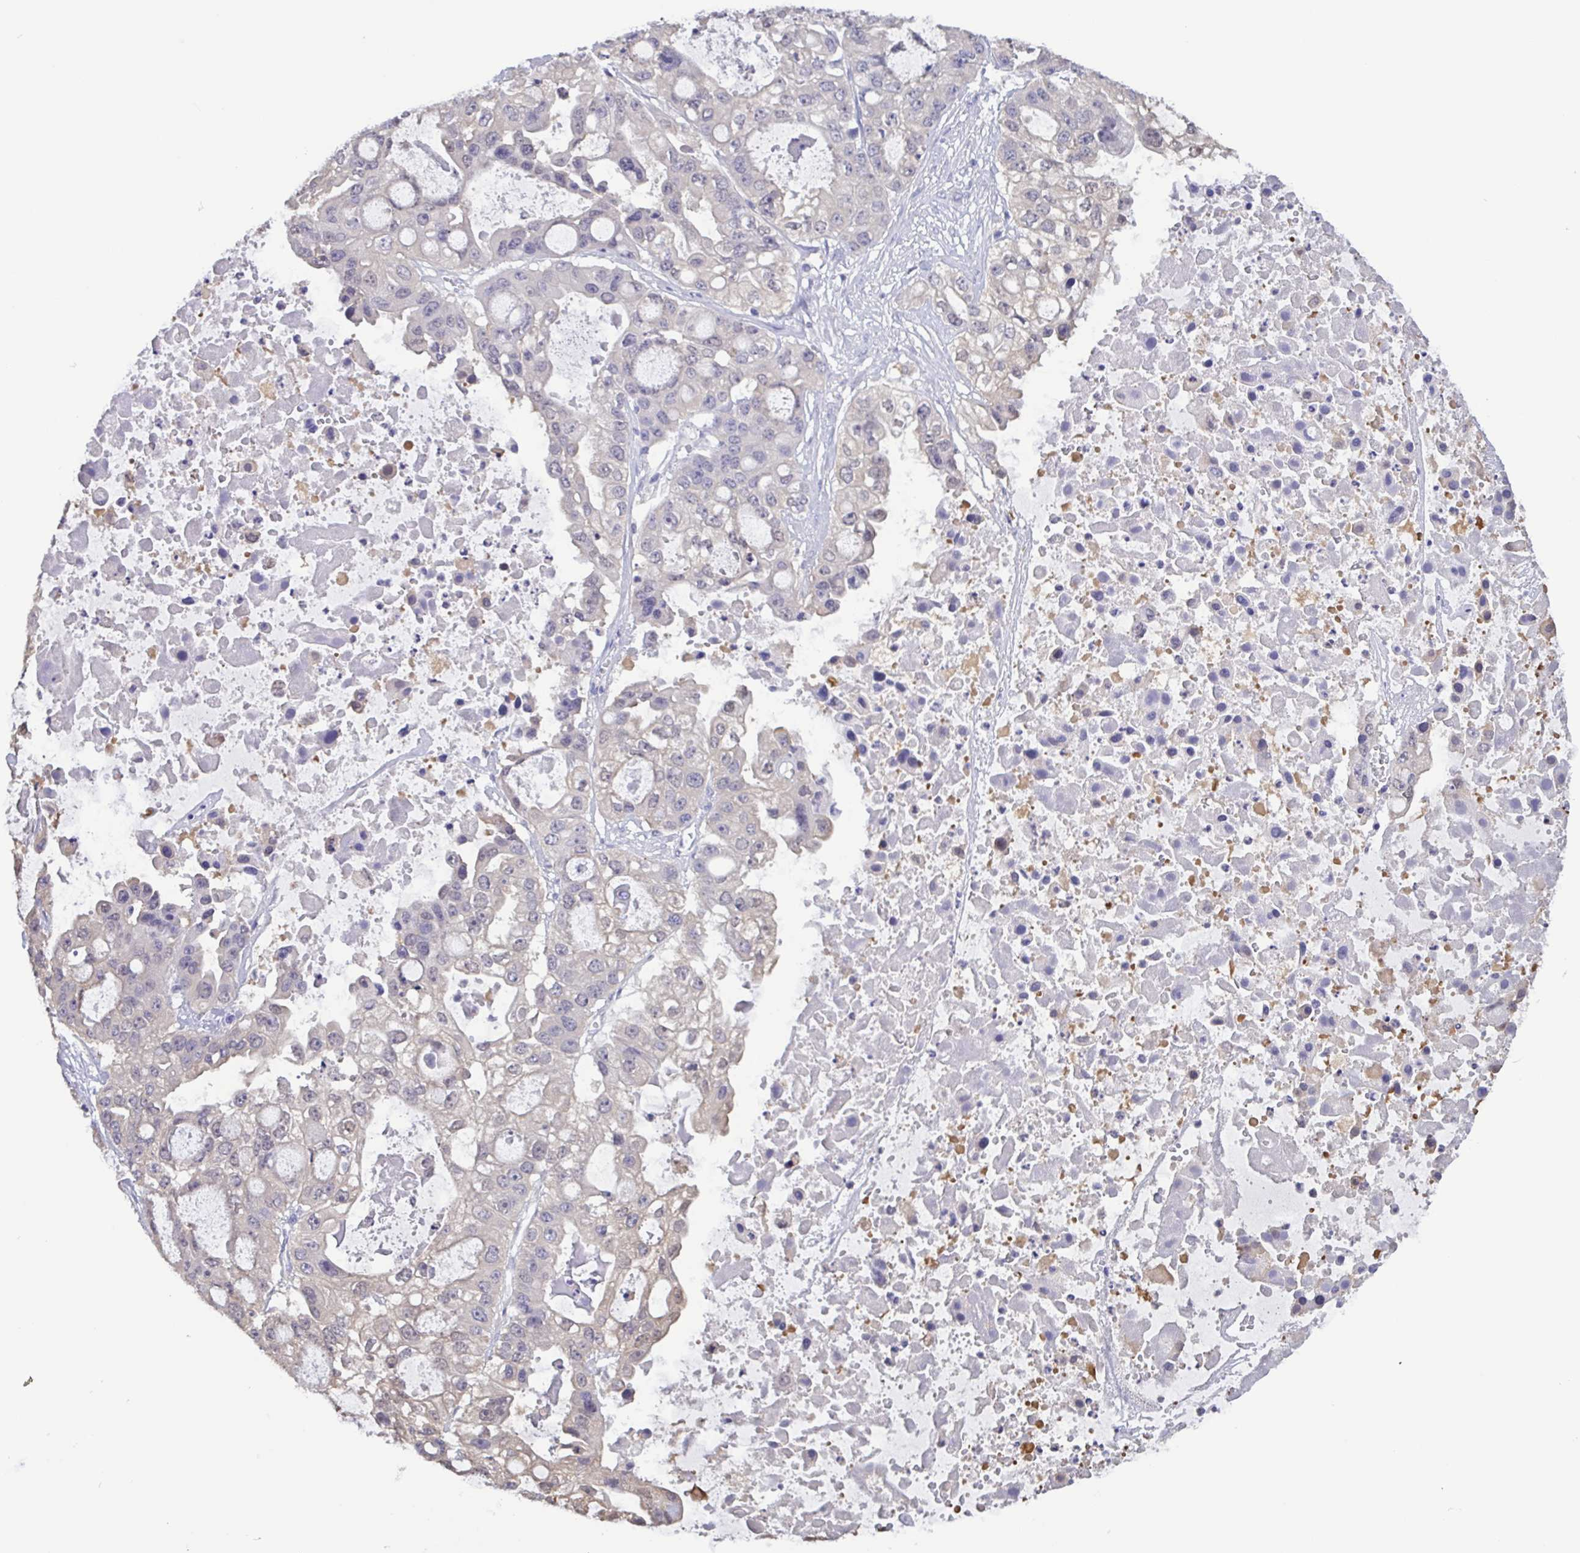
{"staining": {"intensity": "negative", "quantity": "none", "location": "none"}, "tissue": "ovarian cancer", "cell_type": "Tumor cells", "image_type": "cancer", "snomed": [{"axis": "morphology", "description": "Cystadenocarcinoma, serous, NOS"}, {"axis": "topography", "description": "Ovary"}], "caption": "IHC histopathology image of ovarian cancer stained for a protein (brown), which reveals no expression in tumor cells. (DAB immunohistochemistry, high magnification).", "gene": "LDHC", "patient": {"sex": "female", "age": 56}}